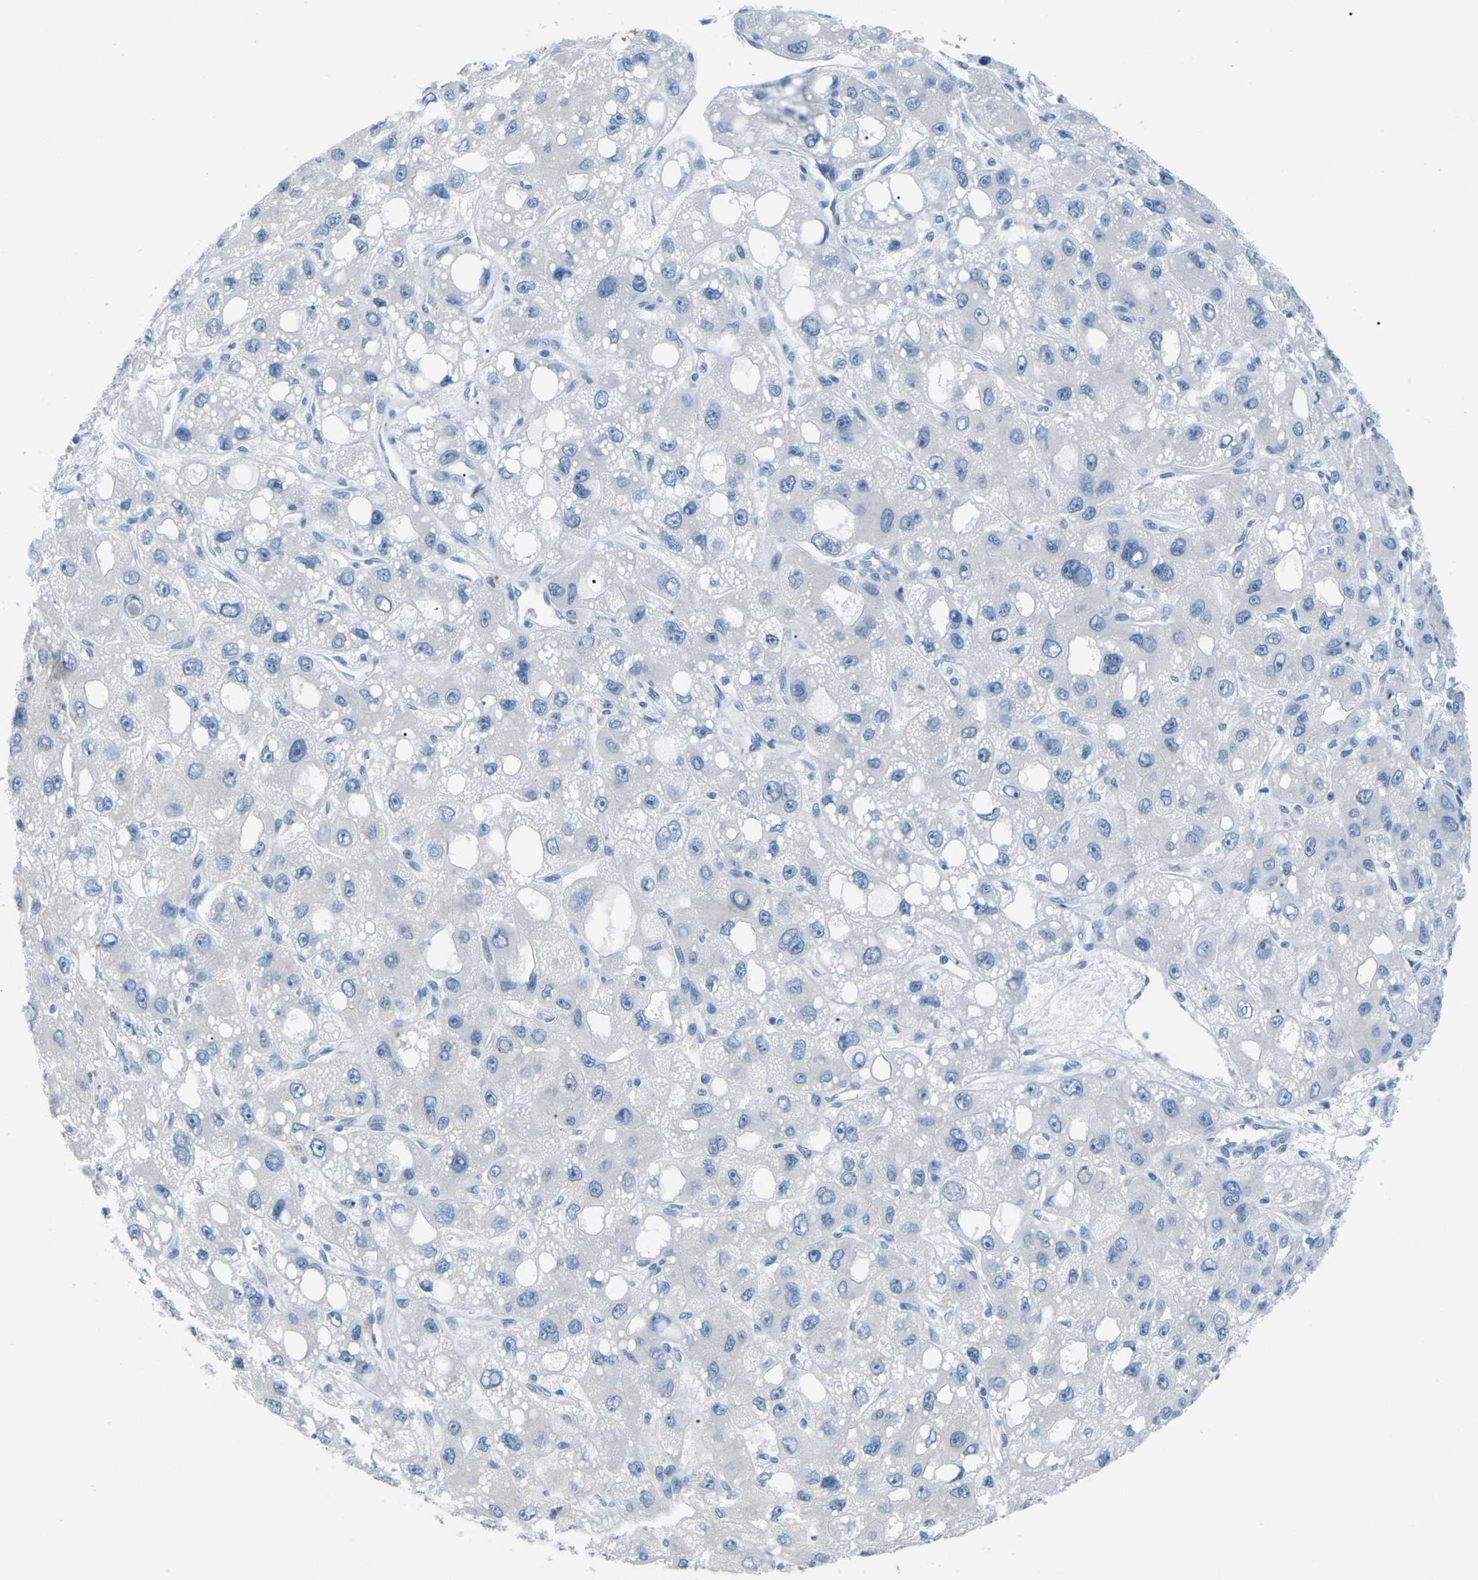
{"staining": {"intensity": "negative", "quantity": "none", "location": "none"}, "tissue": "liver cancer", "cell_type": "Tumor cells", "image_type": "cancer", "snomed": [{"axis": "morphology", "description": "Carcinoma, Hepatocellular, NOS"}, {"axis": "topography", "description": "Liver"}], "caption": "Immunohistochemical staining of human liver cancer reveals no significant positivity in tumor cells. The staining was performed using DAB (3,3'-diaminobenzidine) to visualize the protein expression in brown, while the nuclei were stained in blue with hematoxylin (Magnification: 20x).", "gene": "SLC12A1", "patient": {"sex": "male", "age": 55}}